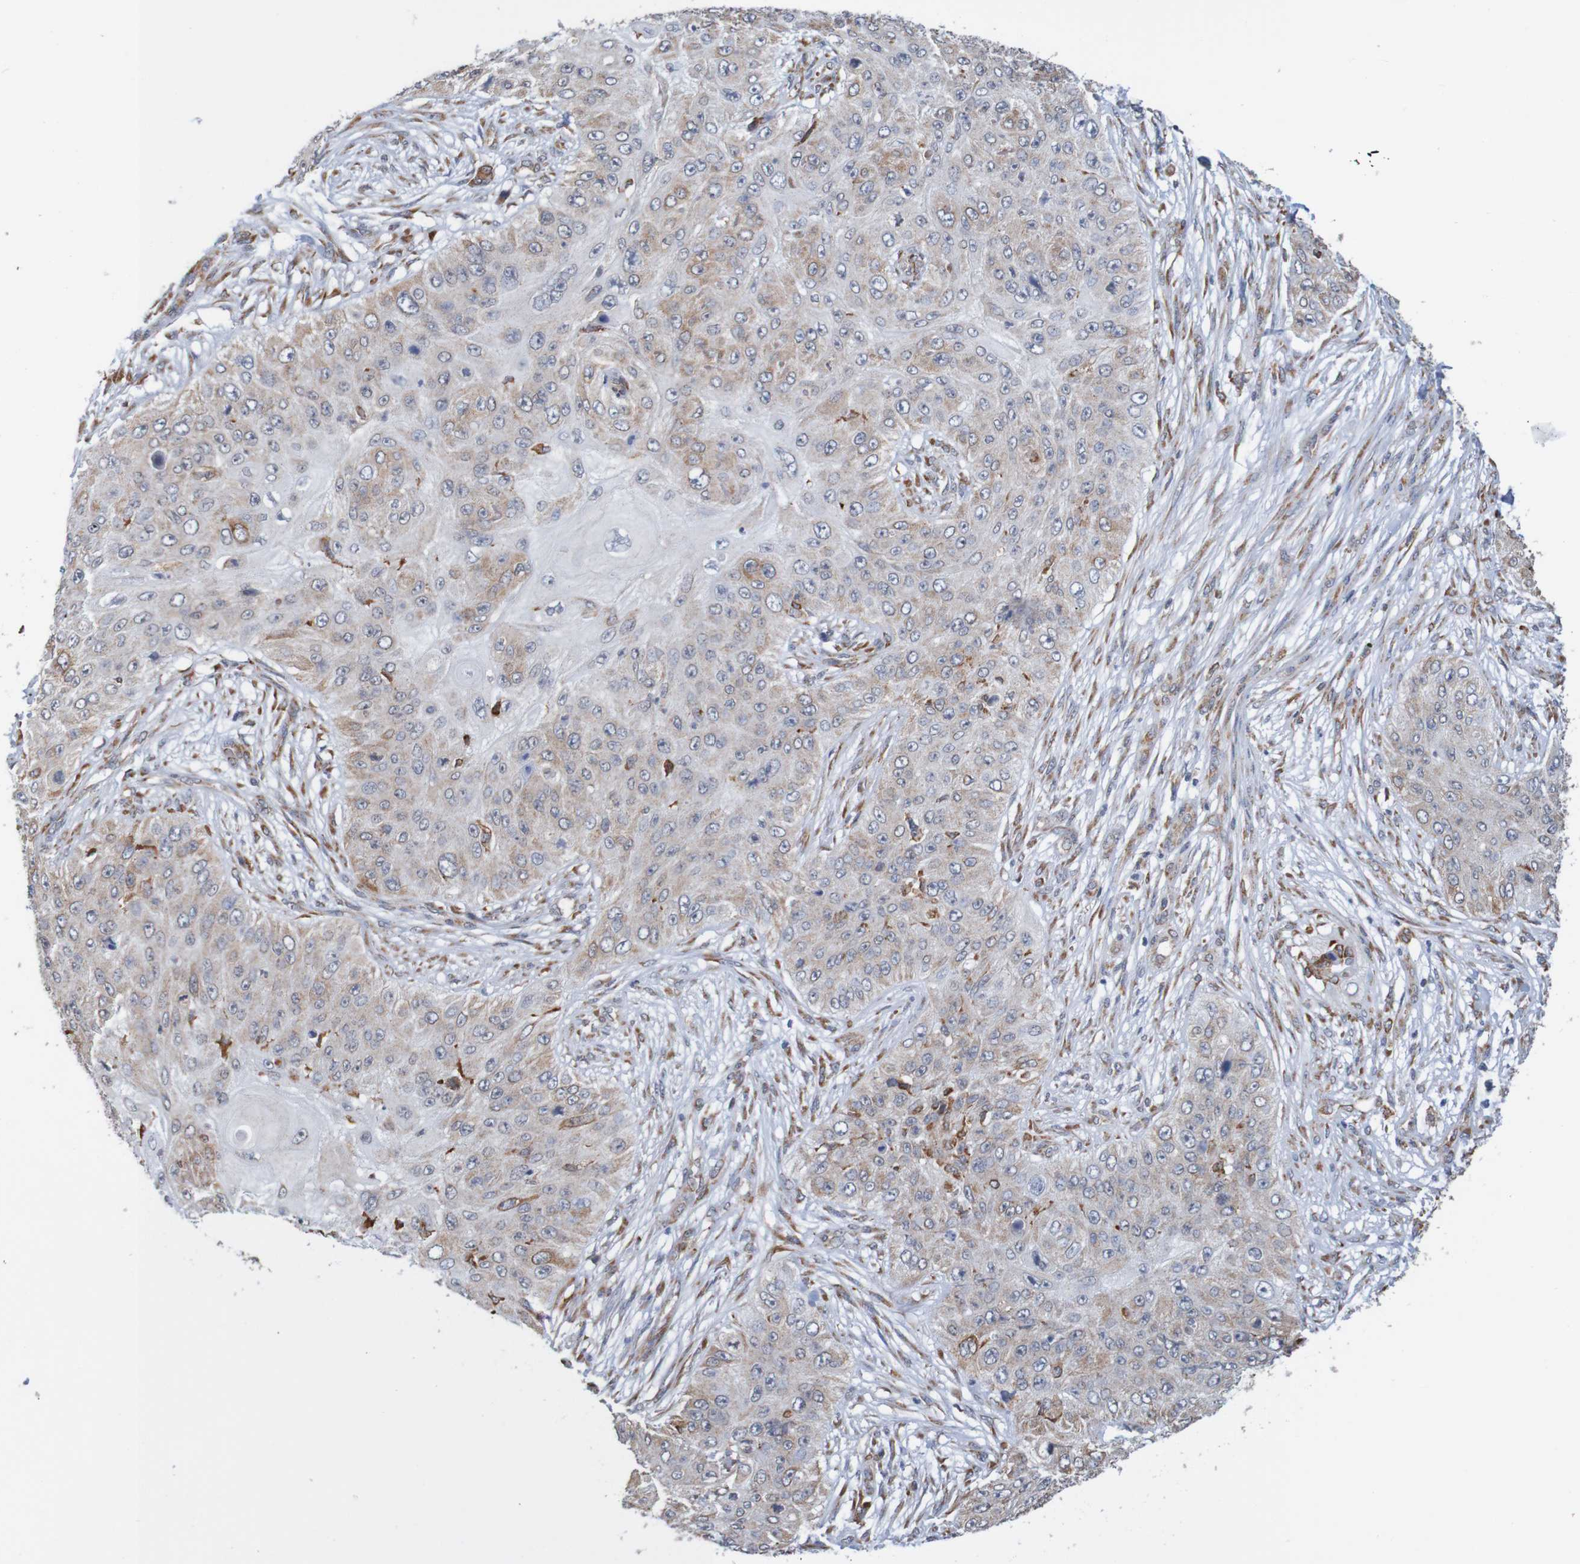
{"staining": {"intensity": "weak", "quantity": ">75%", "location": "cytoplasmic/membranous"}, "tissue": "skin cancer", "cell_type": "Tumor cells", "image_type": "cancer", "snomed": [{"axis": "morphology", "description": "Squamous cell carcinoma, NOS"}, {"axis": "topography", "description": "Skin"}], "caption": "A low amount of weak cytoplasmic/membranous staining is appreciated in about >75% of tumor cells in skin cancer (squamous cell carcinoma) tissue. (DAB (3,3'-diaminobenzidine) IHC, brown staining for protein, blue staining for nuclei).", "gene": "PDIA3", "patient": {"sex": "female", "age": 80}}